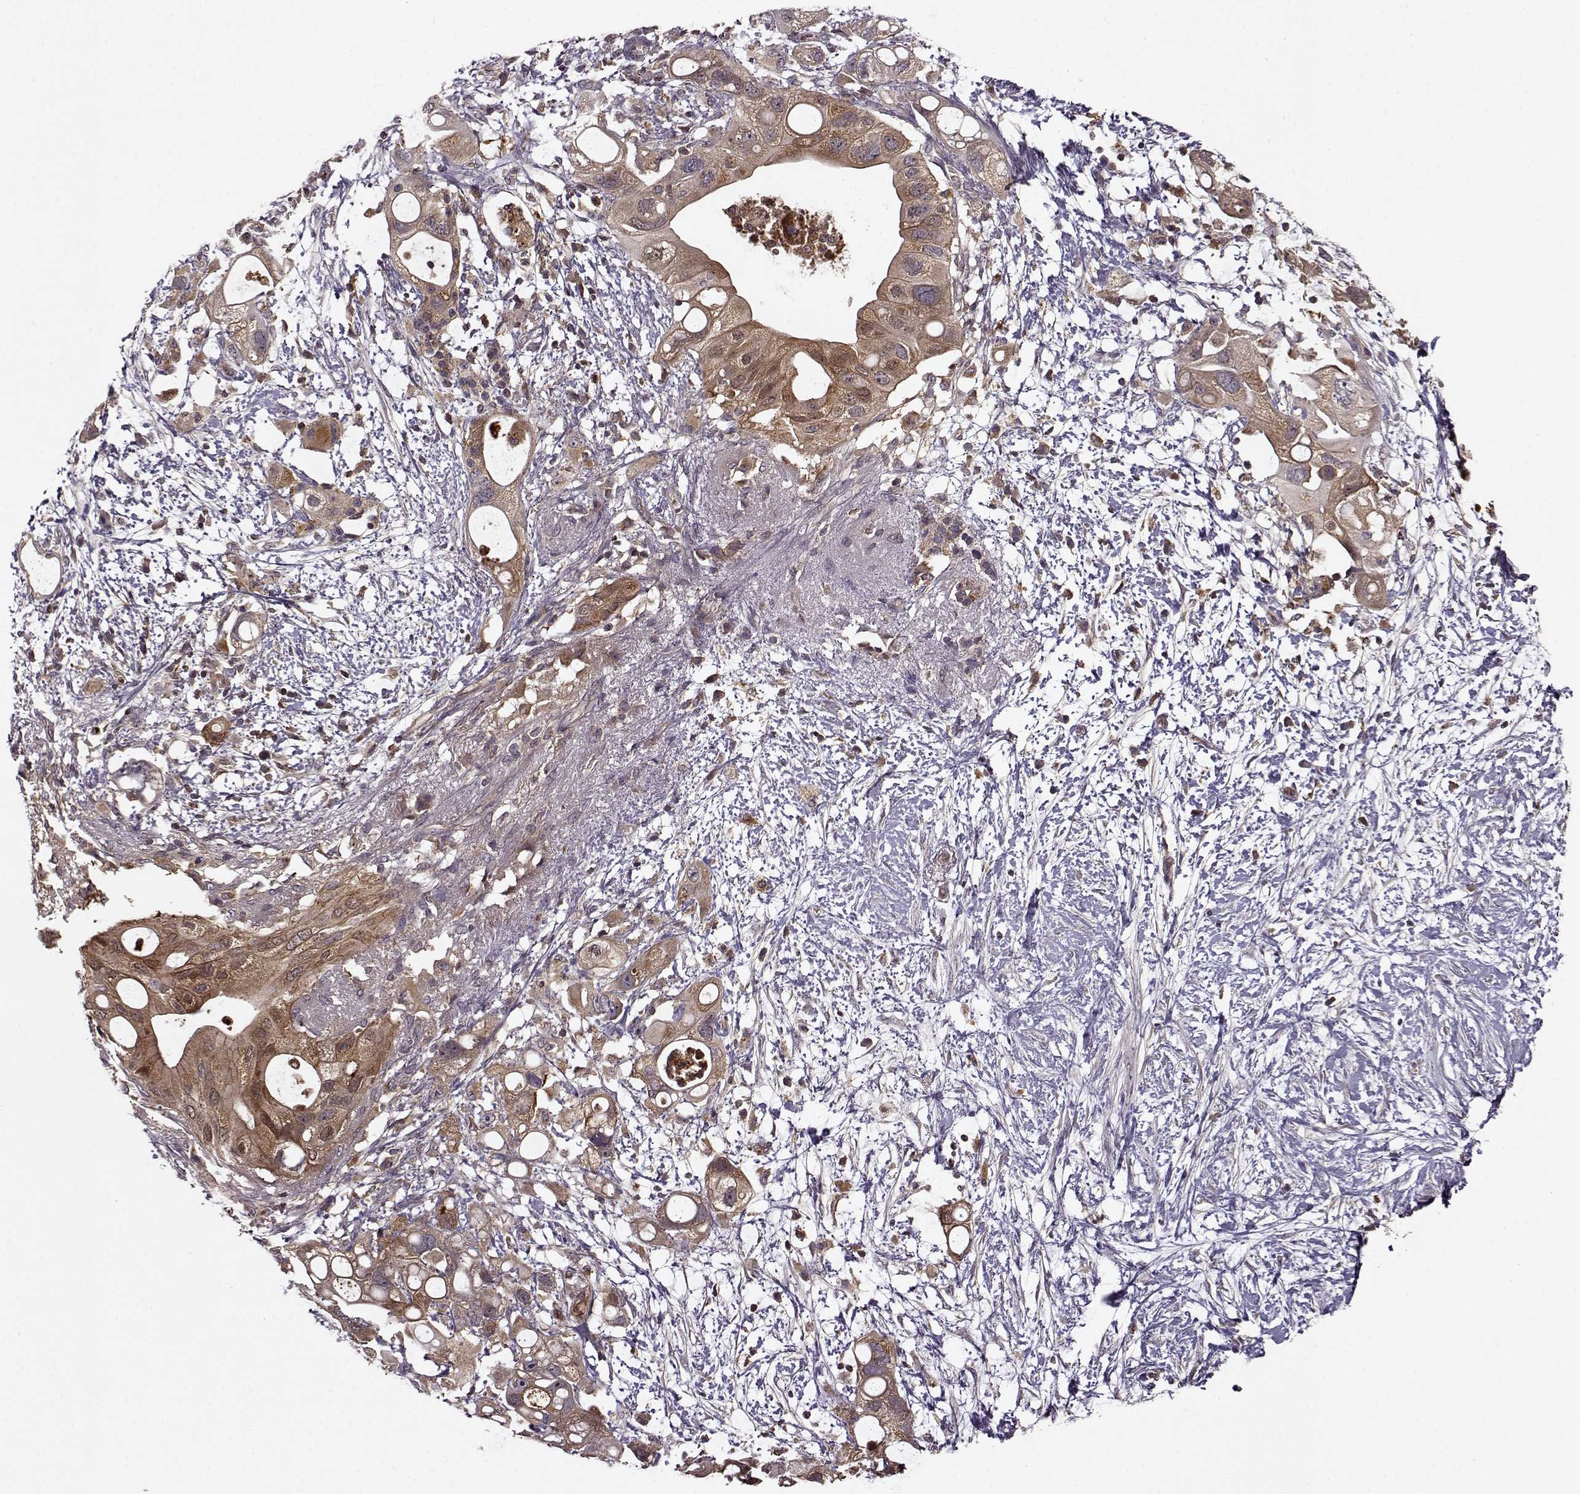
{"staining": {"intensity": "moderate", "quantity": ">75%", "location": "cytoplasmic/membranous"}, "tissue": "pancreatic cancer", "cell_type": "Tumor cells", "image_type": "cancer", "snomed": [{"axis": "morphology", "description": "Adenocarcinoma, NOS"}, {"axis": "topography", "description": "Pancreas"}], "caption": "Immunohistochemistry (DAB (3,3'-diaminobenzidine)) staining of pancreatic cancer demonstrates moderate cytoplasmic/membranous protein expression in approximately >75% of tumor cells.", "gene": "IFRD2", "patient": {"sex": "female", "age": 72}}